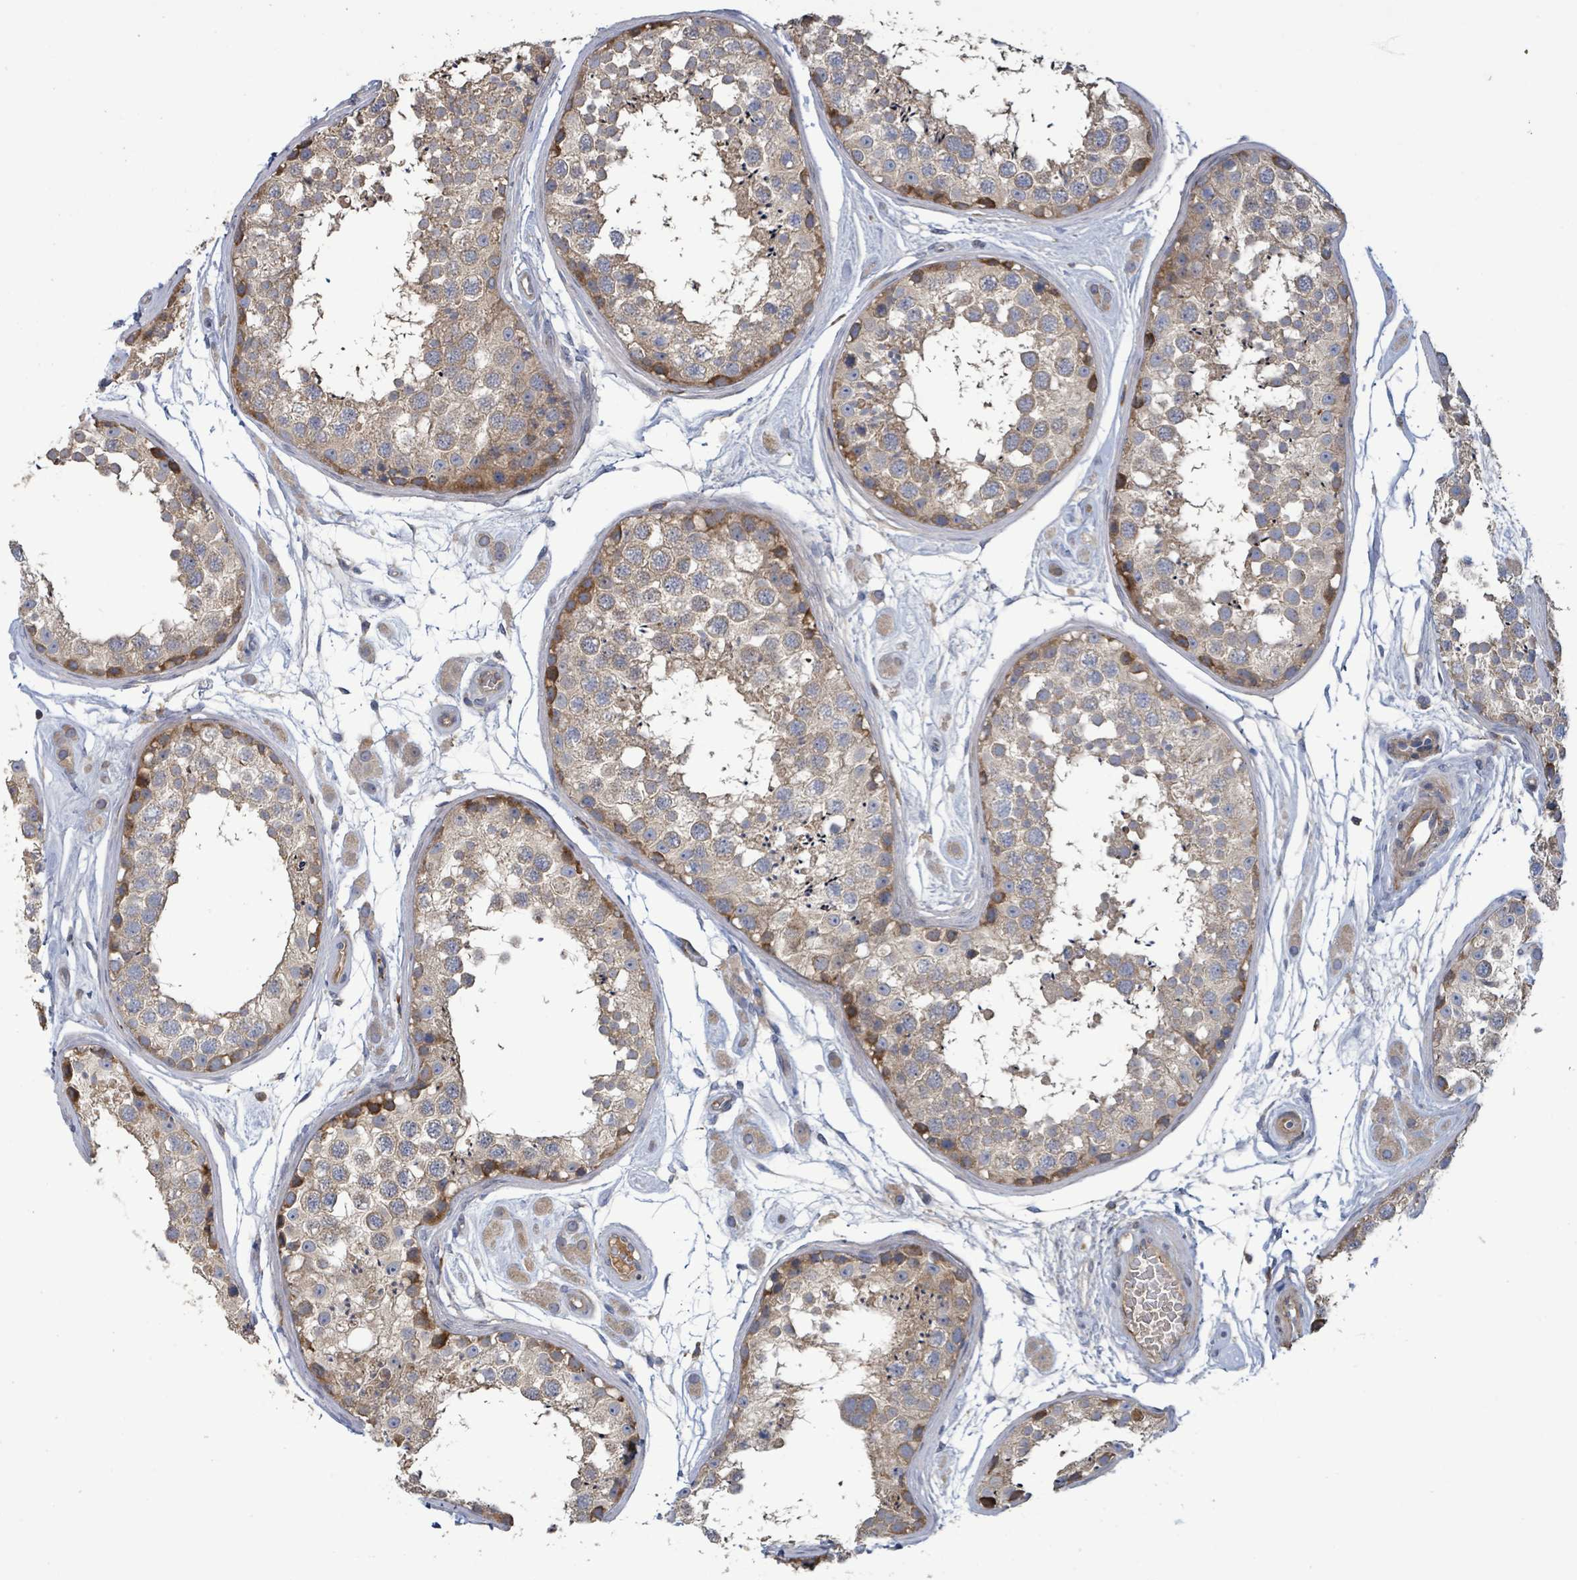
{"staining": {"intensity": "moderate", "quantity": "25%-75%", "location": "cytoplasmic/membranous"}, "tissue": "testis", "cell_type": "Cells in seminiferous ducts", "image_type": "normal", "snomed": [{"axis": "morphology", "description": "Normal tissue, NOS"}, {"axis": "topography", "description": "Testis"}], "caption": "Immunohistochemical staining of benign testis shows medium levels of moderate cytoplasmic/membranous positivity in about 25%-75% of cells in seminiferous ducts. (Brightfield microscopy of DAB IHC at high magnification).", "gene": "PLAAT1", "patient": {"sex": "male", "age": 25}}